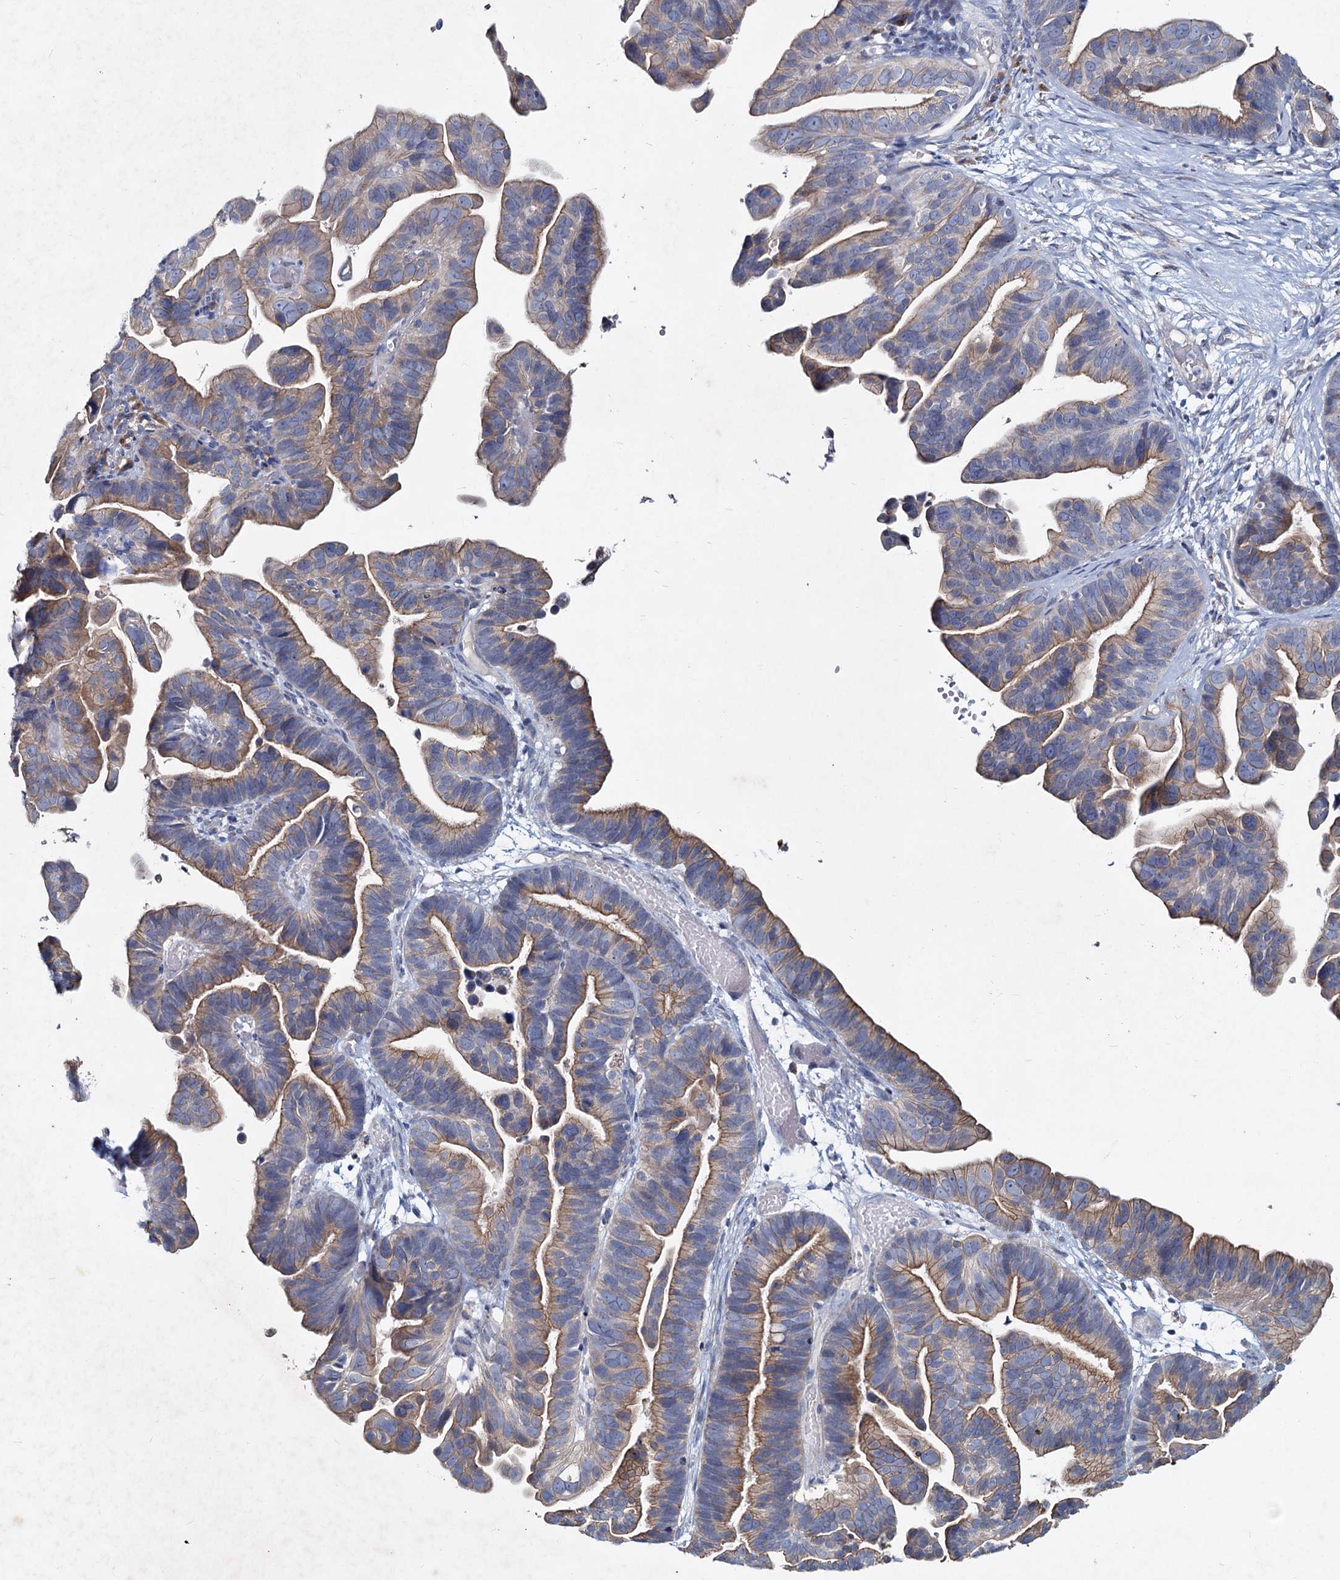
{"staining": {"intensity": "moderate", "quantity": ">75%", "location": "cytoplasmic/membranous"}, "tissue": "ovarian cancer", "cell_type": "Tumor cells", "image_type": "cancer", "snomed": [{"axis": "morphology", "description": "Cystadenocarcinoma, serous, NOS"}, {"axis": "topography", "description": "Ovary"}], "caption": "Ovarian serous cystadenocarcinoma stained with a brown dye reveals moderate cytoplasmic/membranous positive expression in approximately >75% of tumor cells.", "gene": "TMX2", "patient": {"sex": "female", "age": 56}}